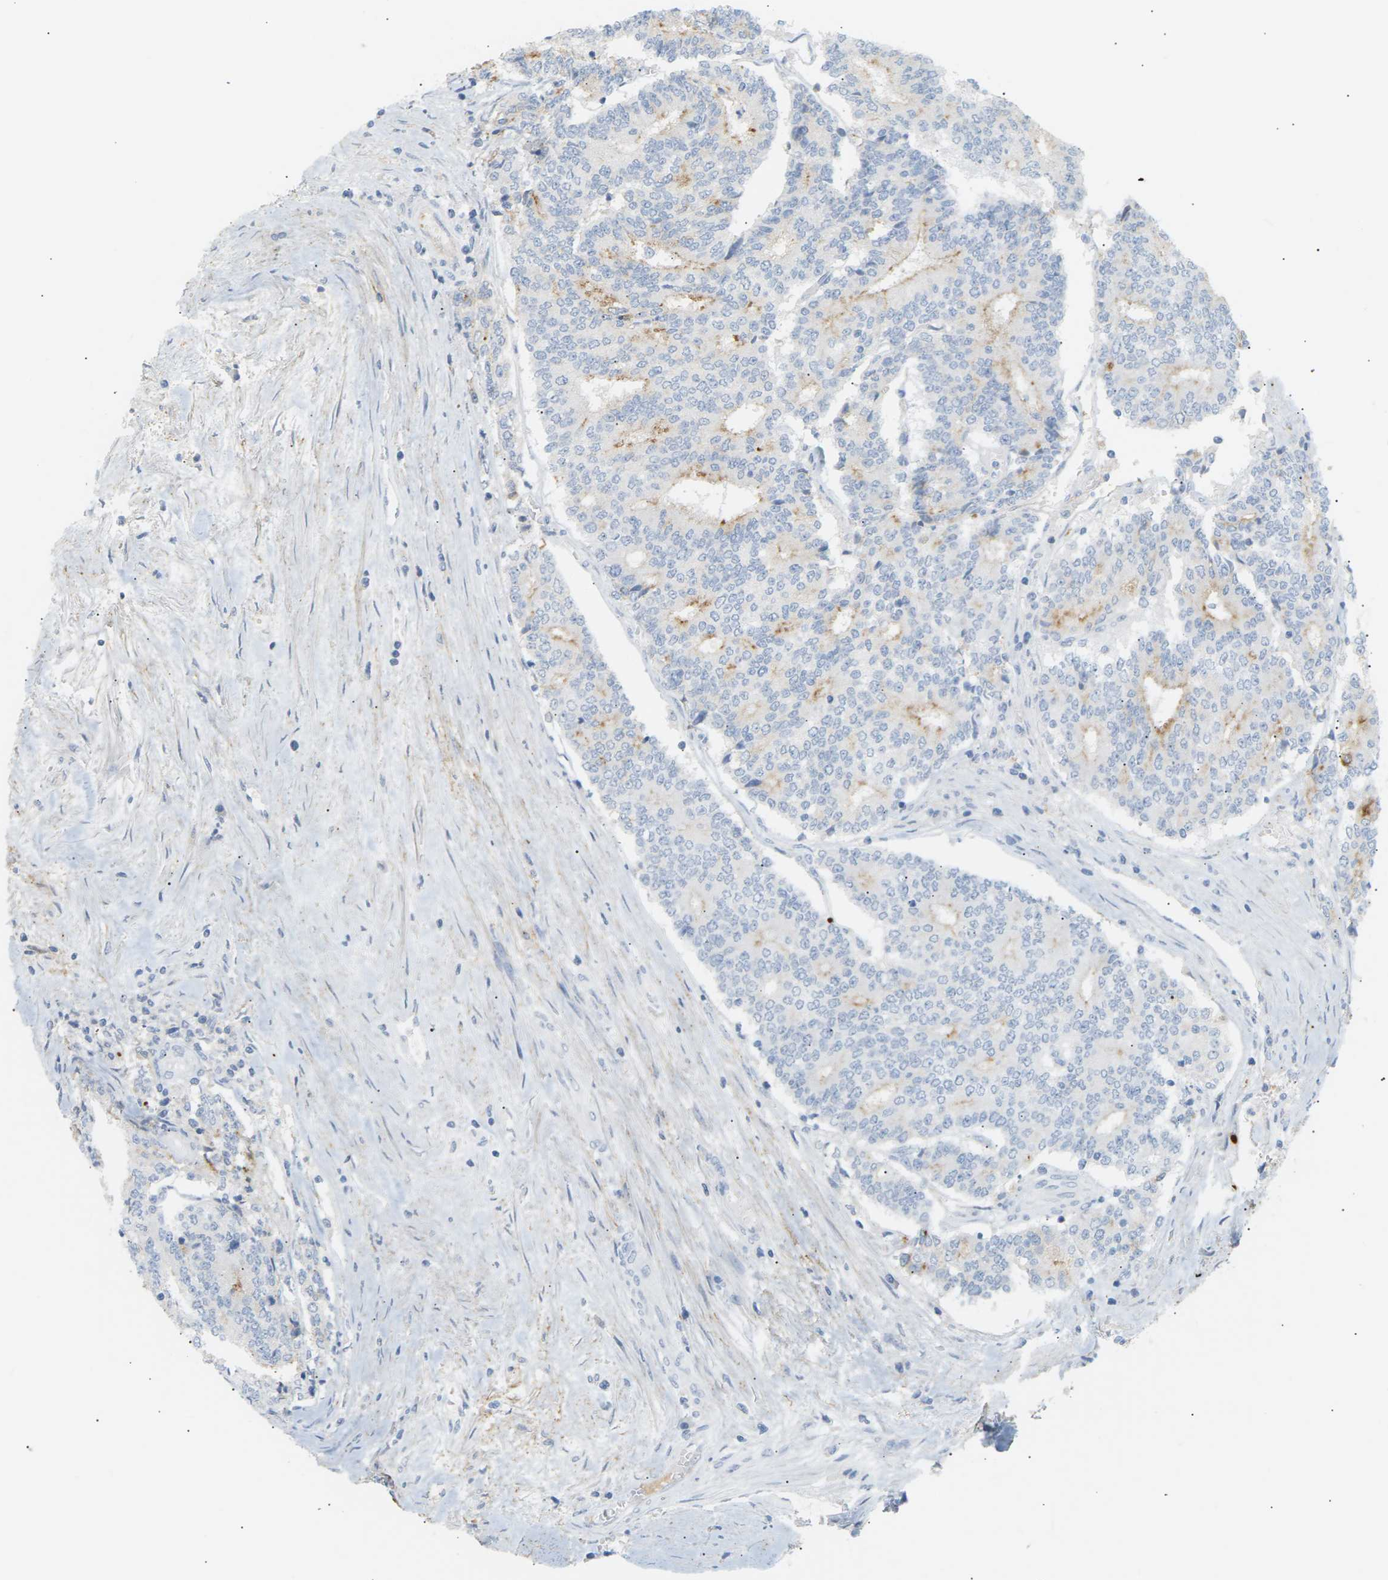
{"staining": {"intensity": "weak", "quantity": "25%-75%", "location": "cytoplasmic/membranous"}, "tissue": "prostate cancer", "cell_type": "Tumor cells", "image_type": "cancer", "snomed": [{"axis": "morphology", "description": "Normal tissue, NOS"}, {"axis": "morphology", "description": "Adenocarcinoma, High grade"}, {"axis": "topography", "description": "Prostate"}, {"axis": "topography", "description": "Seminal veicle"}], "caption": "Protein expression analysis of human prostate cancer reveals weak cytoplasmic/membranous expression in approximately 25%-75% of tumor cells.", "gene": "CLU", "patient": {"sex": "male", "age": 55}}